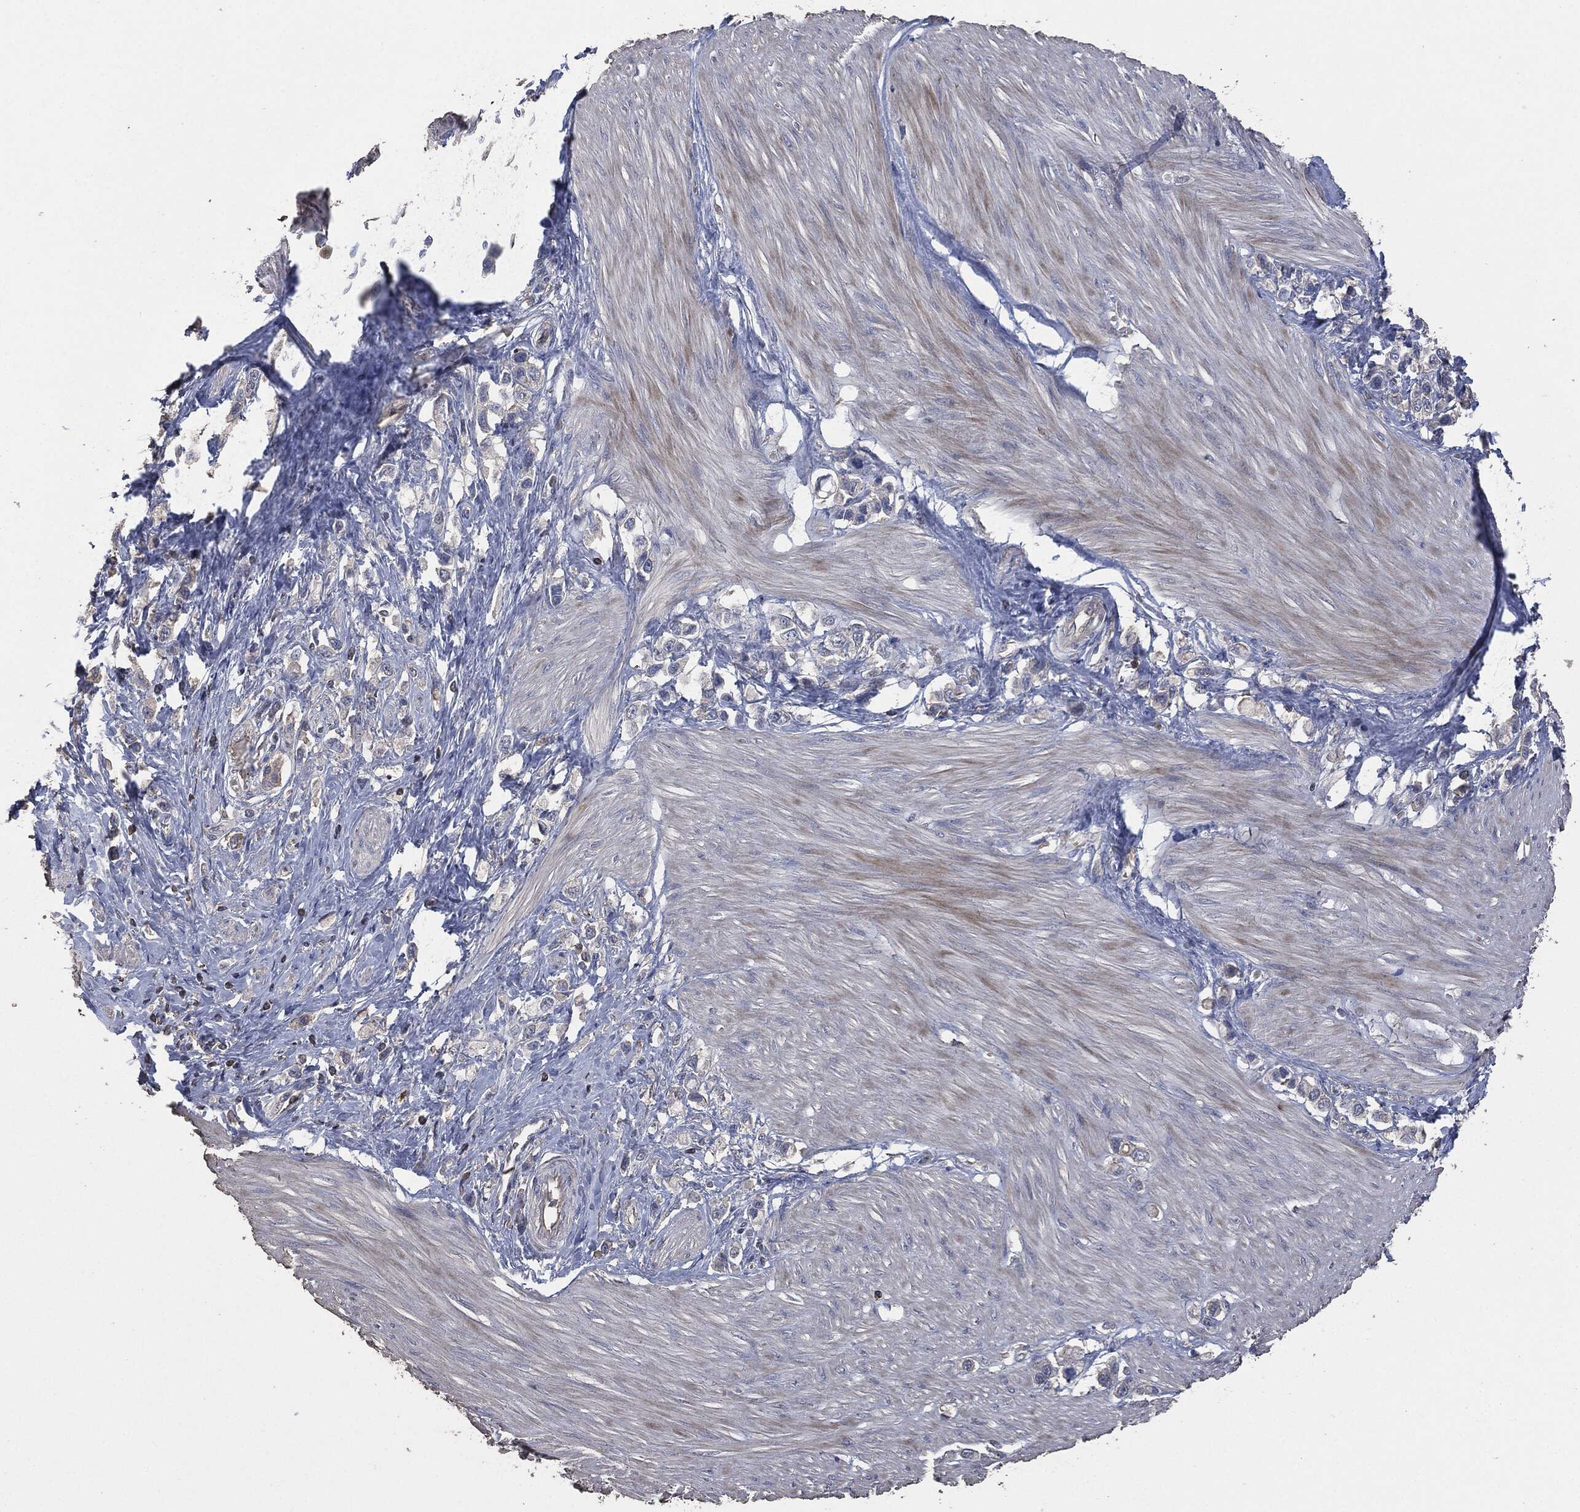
{"staining": {"intensity": "negative", "quantity": "none", "location": "none"}, "tissue": "stomach cancer", "cell_type": "Tumor cells", "image_type": "cancer", "snomed": [{"axis": "morphology", "description": "Normal tissue, NOS"}, {"axis": "morphology", "description": "Adenocarcinoma, NOS"}, {"axis": "morphology", "description": "Adenocarcinoma, High grade"}, {"axis": "topography", "description": "Stomach, upper"}, {"axis": "topography", "description": "Stomach"}], "caption": "The photomicrograph demonstrates no staining of tumor cells in stomach cancer (adenocarcinoma (high-grade)).", "gene": "MSLN", "patient": {"sex": "female", "age": 65}}